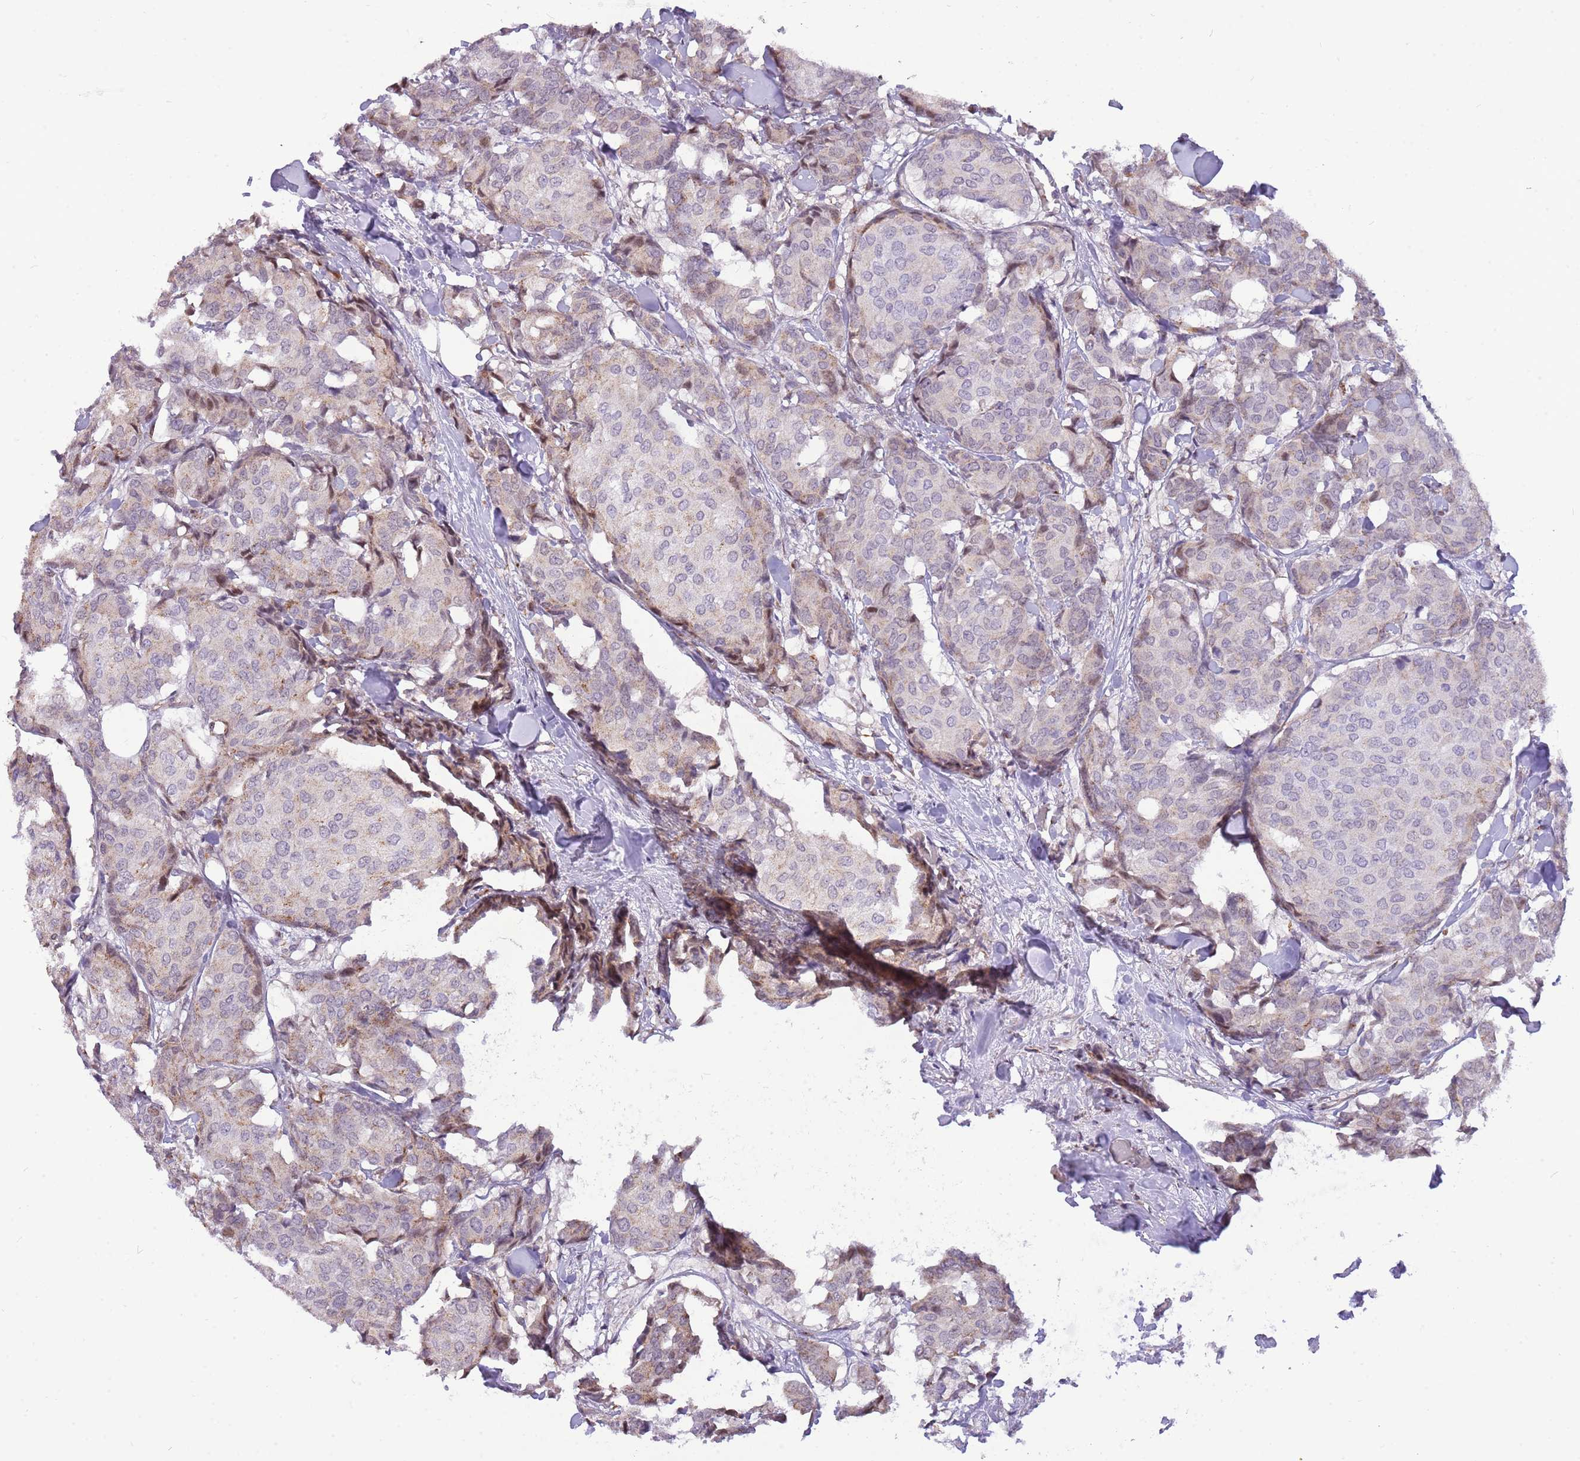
{"staining": {"intensity": "weak", "quantity": "25%-75%", "location": "cytoplasmic/membranous"}, "tissue": "breast cancer", "cell_type": "Tumor cells", "image_type": "cancer", "snomed": [{"axis": "morphology", "description": "Duct carcinoma"}, {"axis": "topography", "description": "Breast"}], "caption": "Weak cytoplasmic/membranous protein expression is identified in approximately 25%-75% of tumor cells in intraductal carcinoma (breast).", "gene": "PCNX1", "patient": {"sex": "female", "age": 75}}